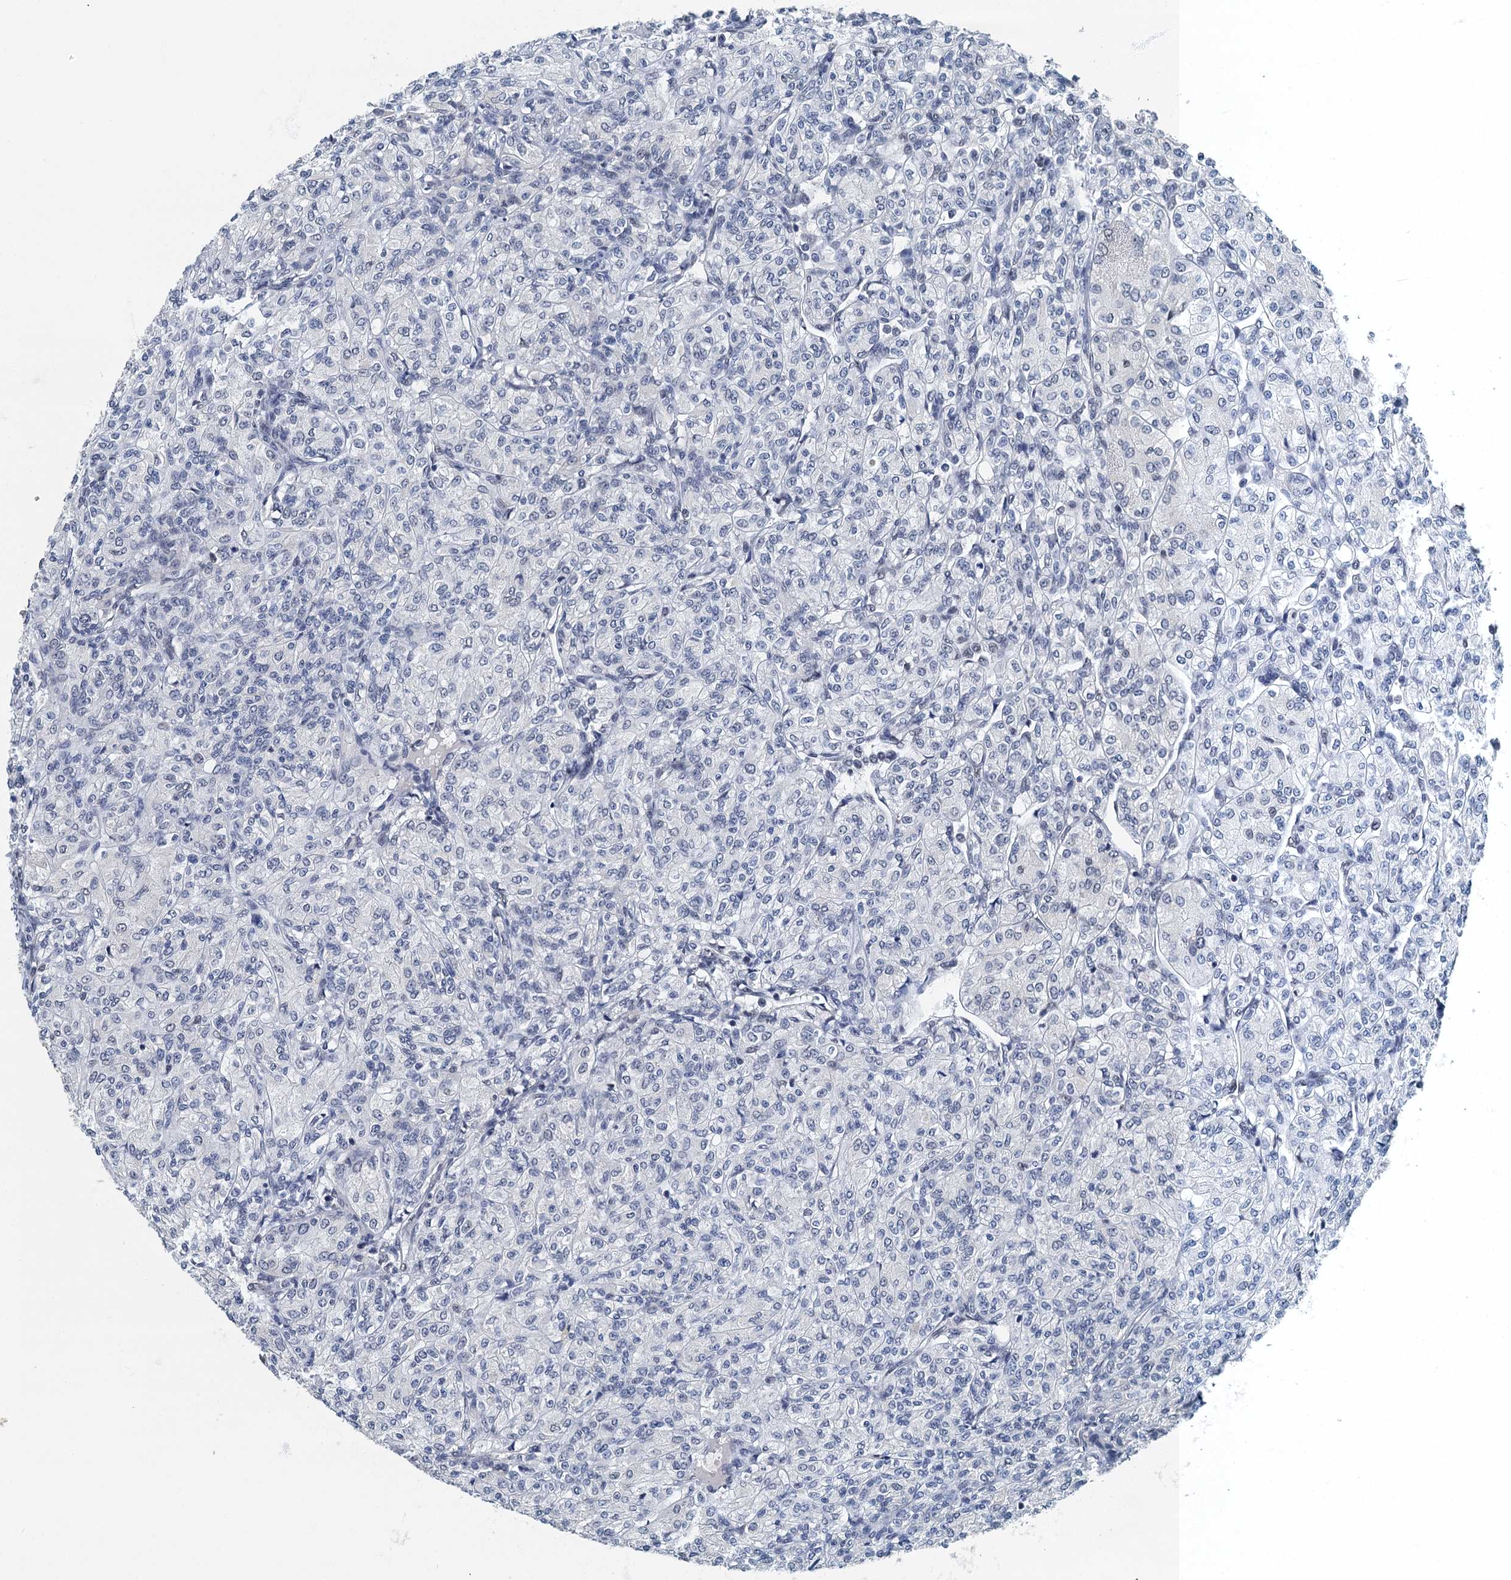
{"staining": {"intensity": "negative", "quantity": "none", "location": "none"}, "tissue": "renal cancer", "cell_type": "Tumor cells", "image_type": "cancer", "snomed": [{"axis": "morphology", "description": "Adenocarcinoma, NOS"}, {"axis": "topography", "description": "Kidney"}], "caption": "Renal cancer (adenocarcinoma) stained for a protein using immunohistochemistry exhibits no positivity tumor cells.", "gene": "GADL1", "patient": {"sex": "male", "age": 77}}